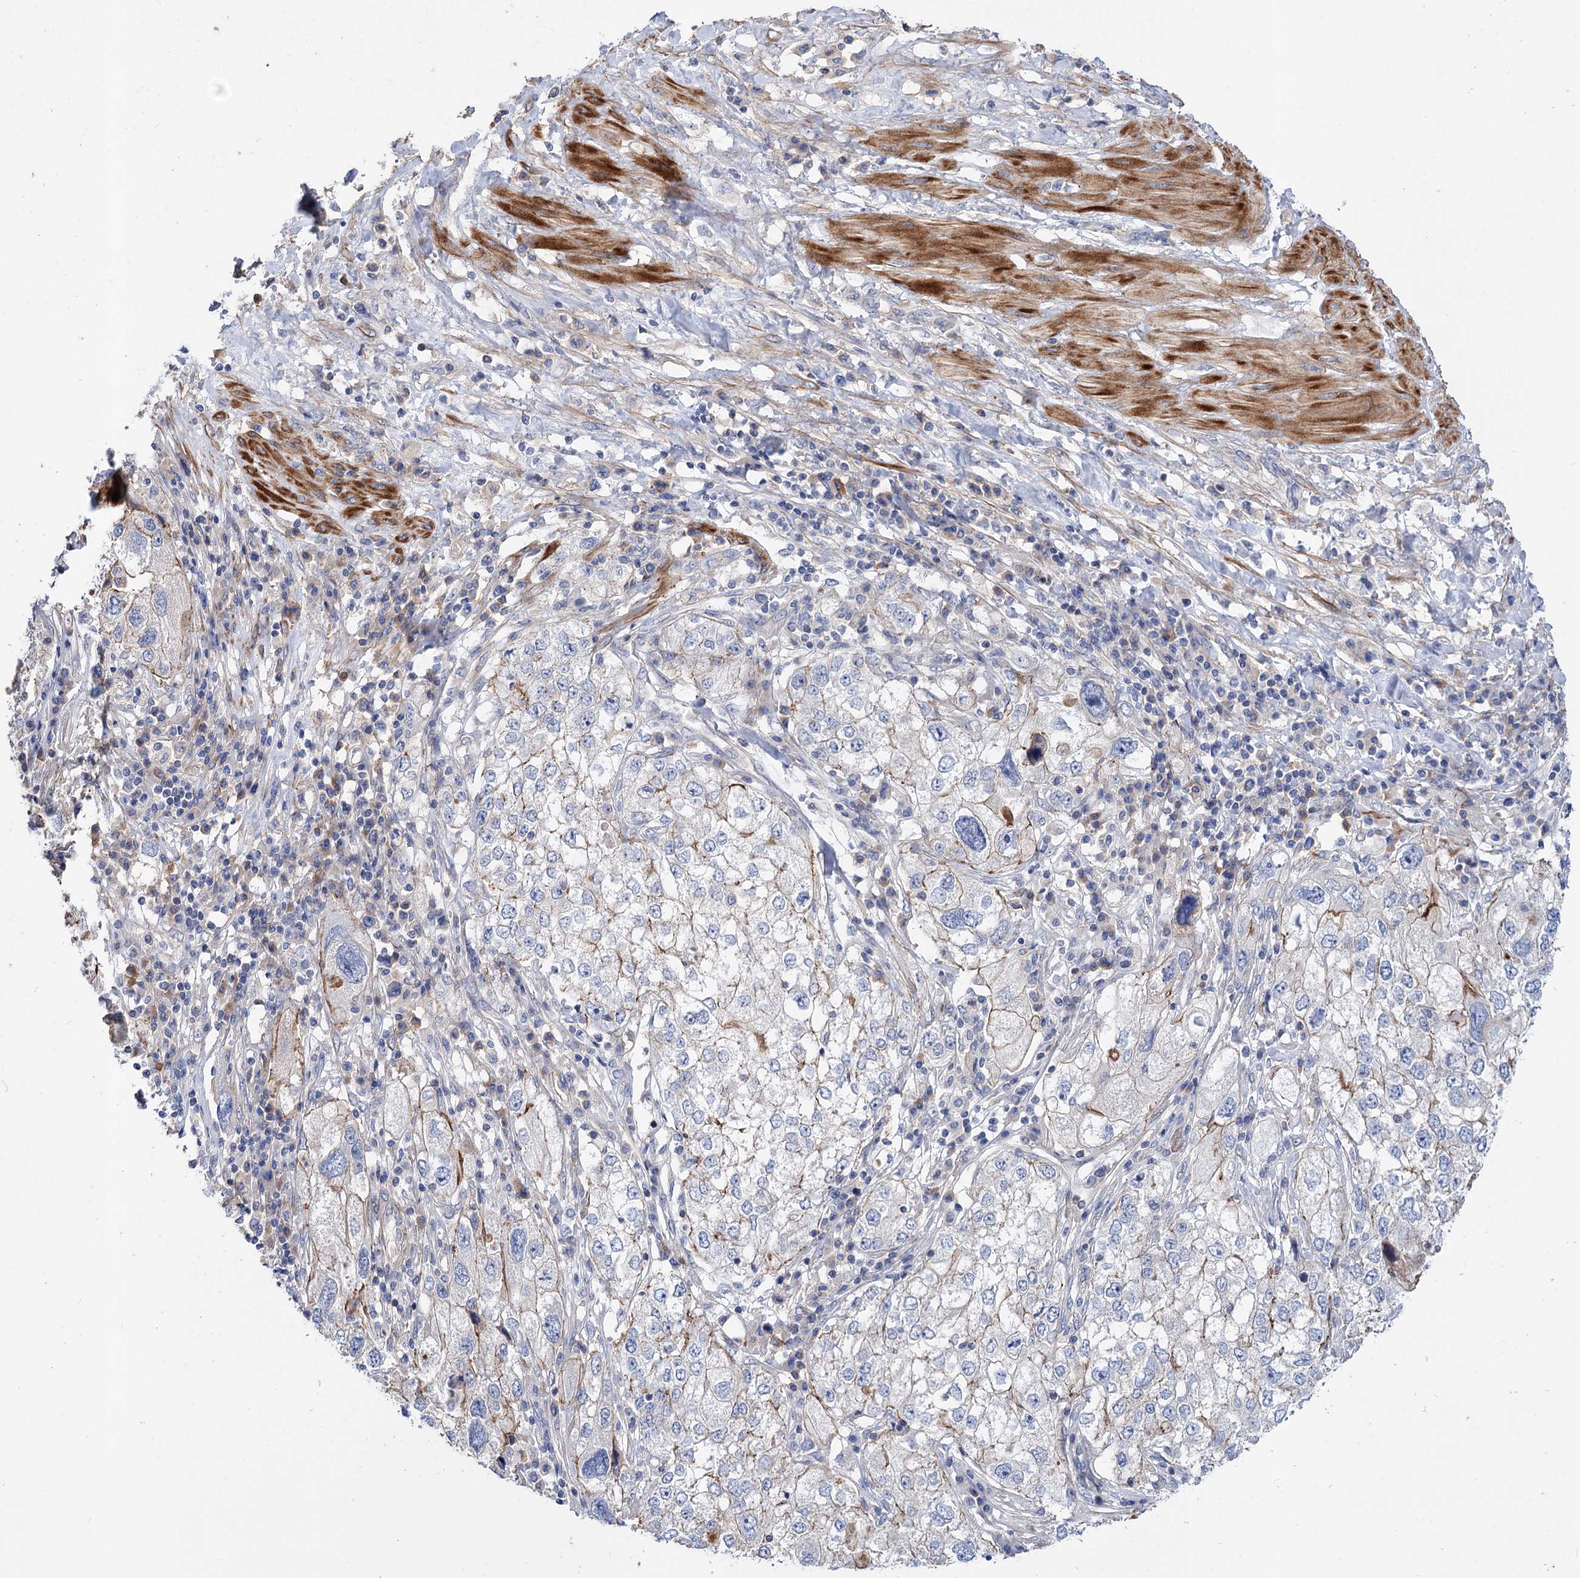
{"staining": {"intensity": "weak", "quantity": "25%-75%", "location": "cytoplasmic/membranous"}, "tissue": "endometrial cancer", "cell_type": "Tumor cells", "image_type": "cancer", "snomed": [{"axis": "morphology", "description": "Adenocarcinoma, NOS"}, {"axis": "topography", "description": "Endometrium"}], "caption": "Endometrial adenocarcinoma stained with DAB immunohistochemistry exhibits low levels of weak cytoplasmic/membranous positivity in about 25%-75% of tumor cells. (IHC, brightfield microscopy, high magnification).", "gene": "NUDCD2", "patient": {"sex": "female", "age": 49}}